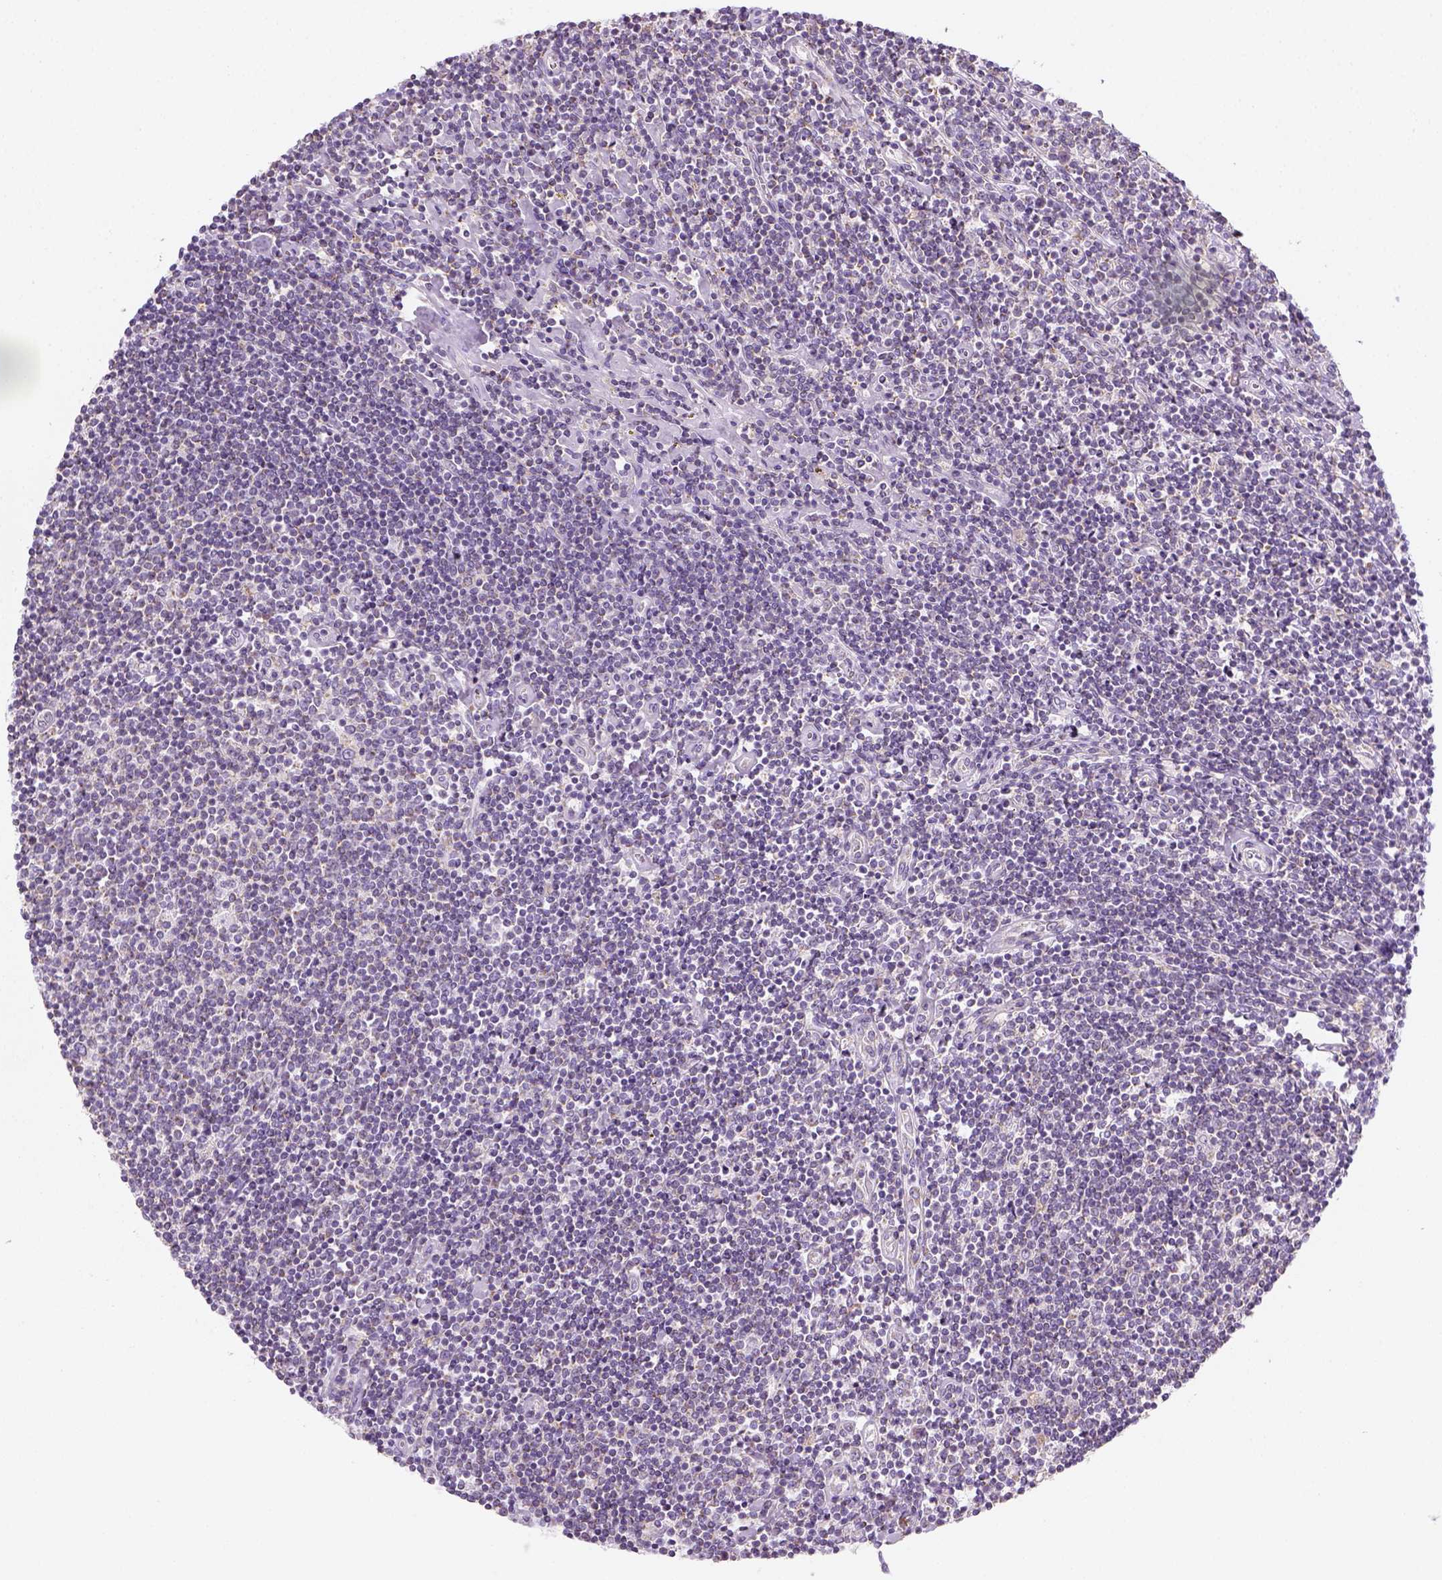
{"staining": {"intensity": "negative", "quantity": "none", "location": "none"}, "tissue": "lymphoma", "cell_type": "Tumor cells", "image_type": "cancer", "snomed": [{"axis": "morphology", "description": "Hodgkin's disease, NOS"}, {"axis": "topography", "description": "Lymph node"}], "caption": "Histopathology image shows no significant protein positivity in tumor cells of lymphoma. Brightfield microscopy of immunohistochemistry (IHC) stained with DAB (brown) and hematoxylin (blue), captured at high magnification.", "gene": "AWAT2", "patient": {"sex": "male", "age": 40}}